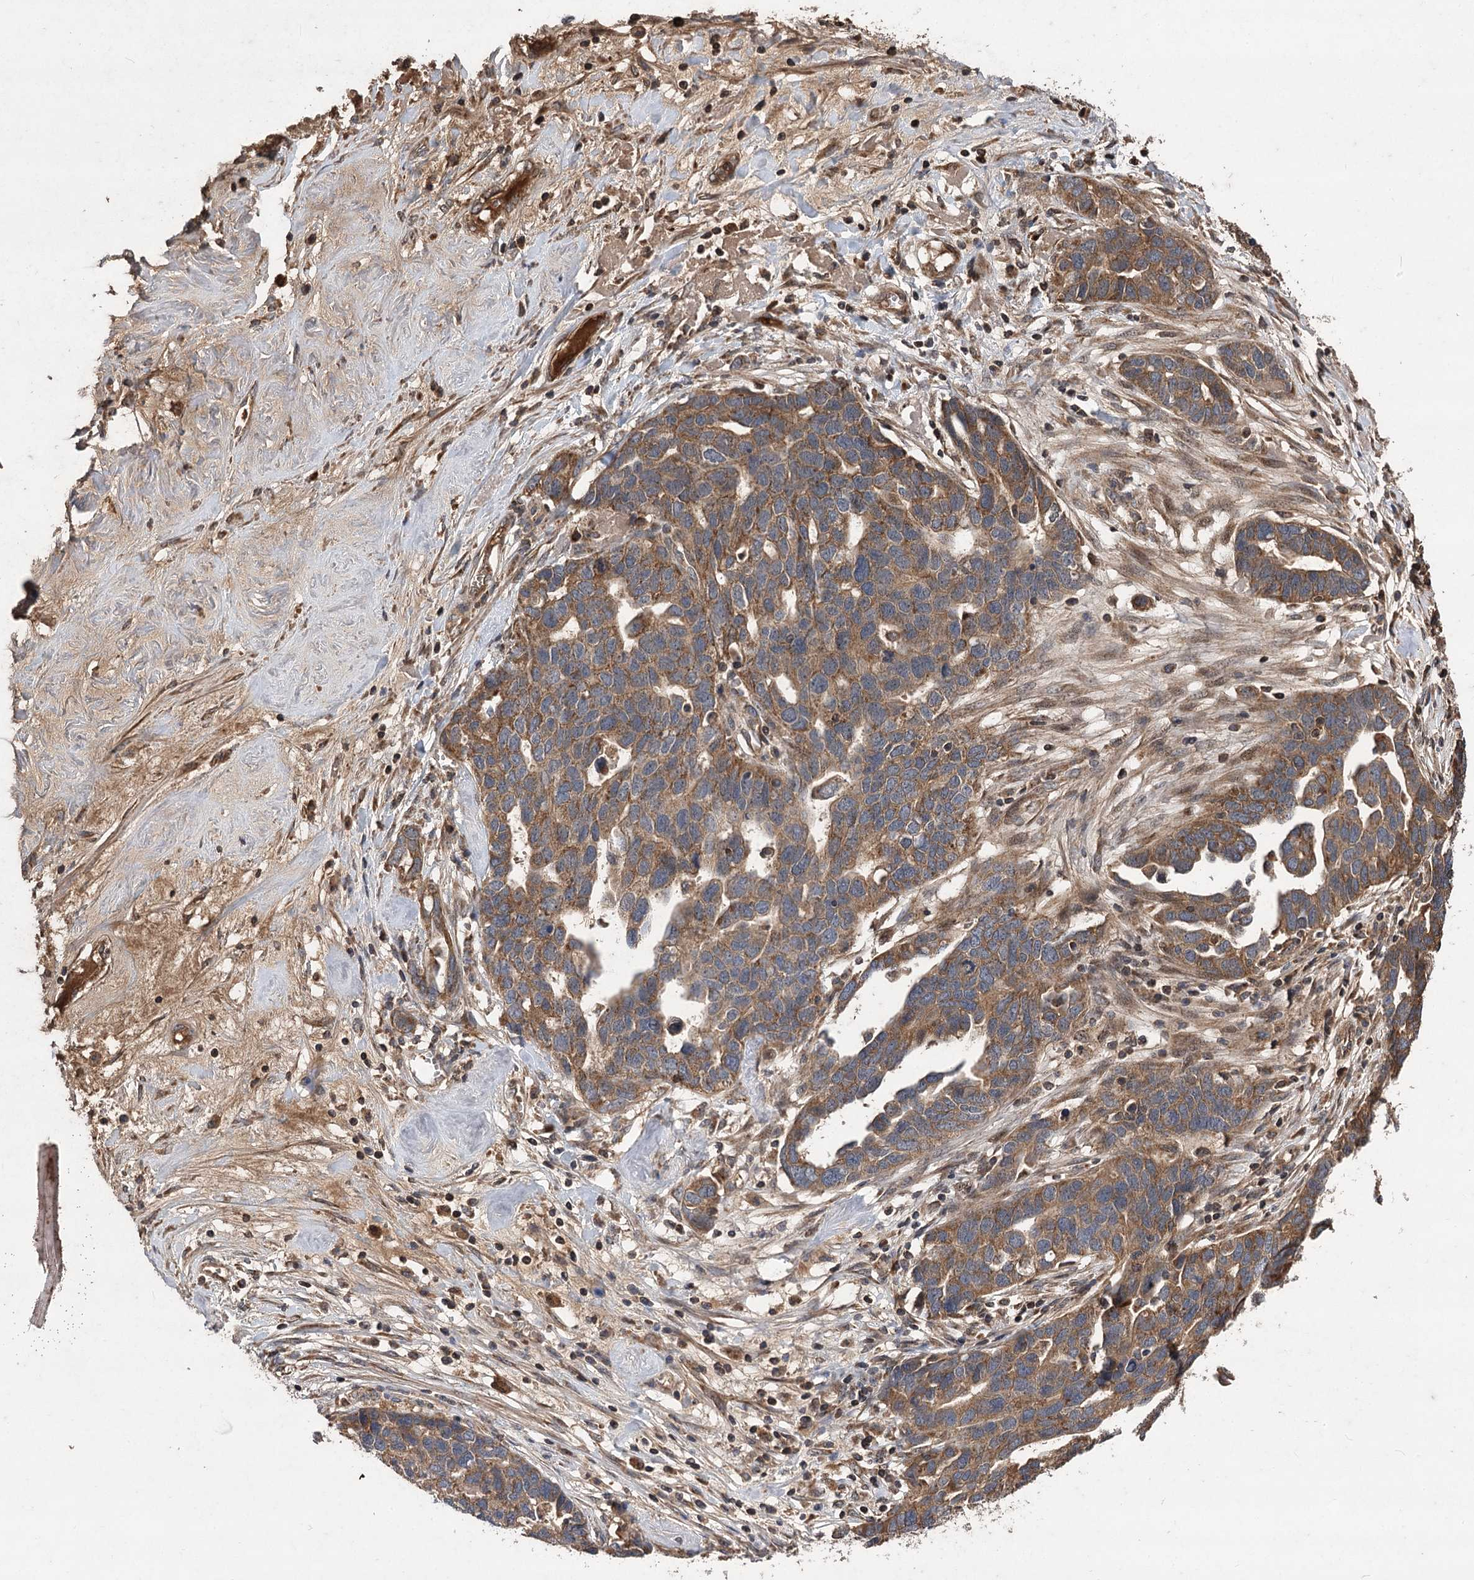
{"staining": {"intensity": "strong", "quantity": ">75%", "location": "cytoplasmic/membranous"}, "tissue": "ovarian cancer", "cell_type": "Tumor cells", "image_type": "cancer", "snomed": [{"axis": "morphology", "description": "Cystadenocarcinoma, serous, NOS"}, {"axis": "topography", "description": "Ovary"}], "caption": "Ovarian cancer (serous cystadenocarcinoma) stained with a protein marker exhibits strong staining in tumor cells.", "gene": "RASSF3", "patient": {"sex": "female", "age": 54}}